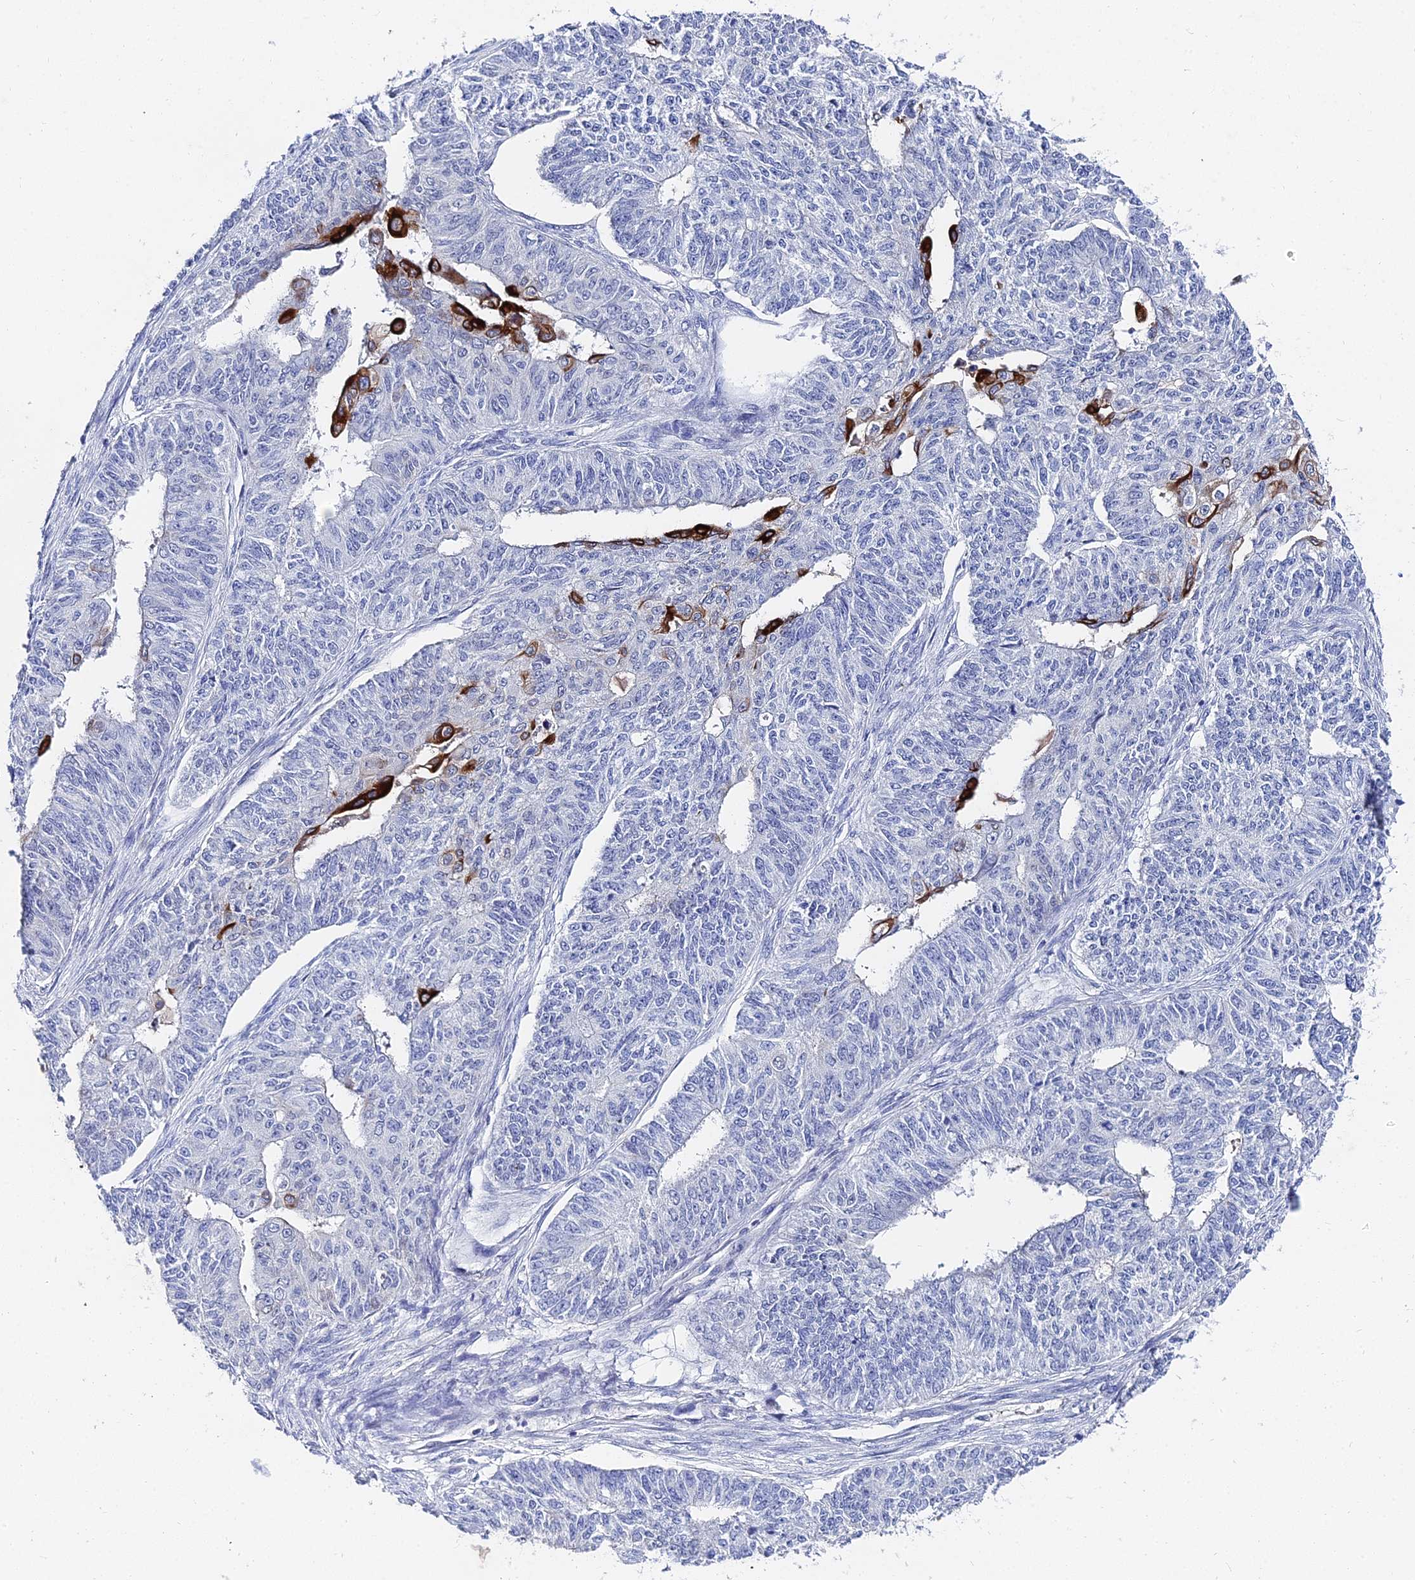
{"staining": {"intensity": "strong", "quantity": "<25%", "location": "cytoplasmic/membranous"}, "tissue": "endometrial cancer", "cell_type": "Tumor cells", "image_type": "cancer", "snomed": [{"axis": "morphology", "description": "Adenocarcinoma, NOS"}, {"axis": "topography", "description": "Endometrium"}], "caption": "Brown immunohistochemical staining in human endometrial cancer (adenocarcinoma) shows strong cytoplasmic/membranous positivity in approximately <25% of tumor cells.", "gene": "KRT17", "patient": {"sex": "female", "age": 32}}